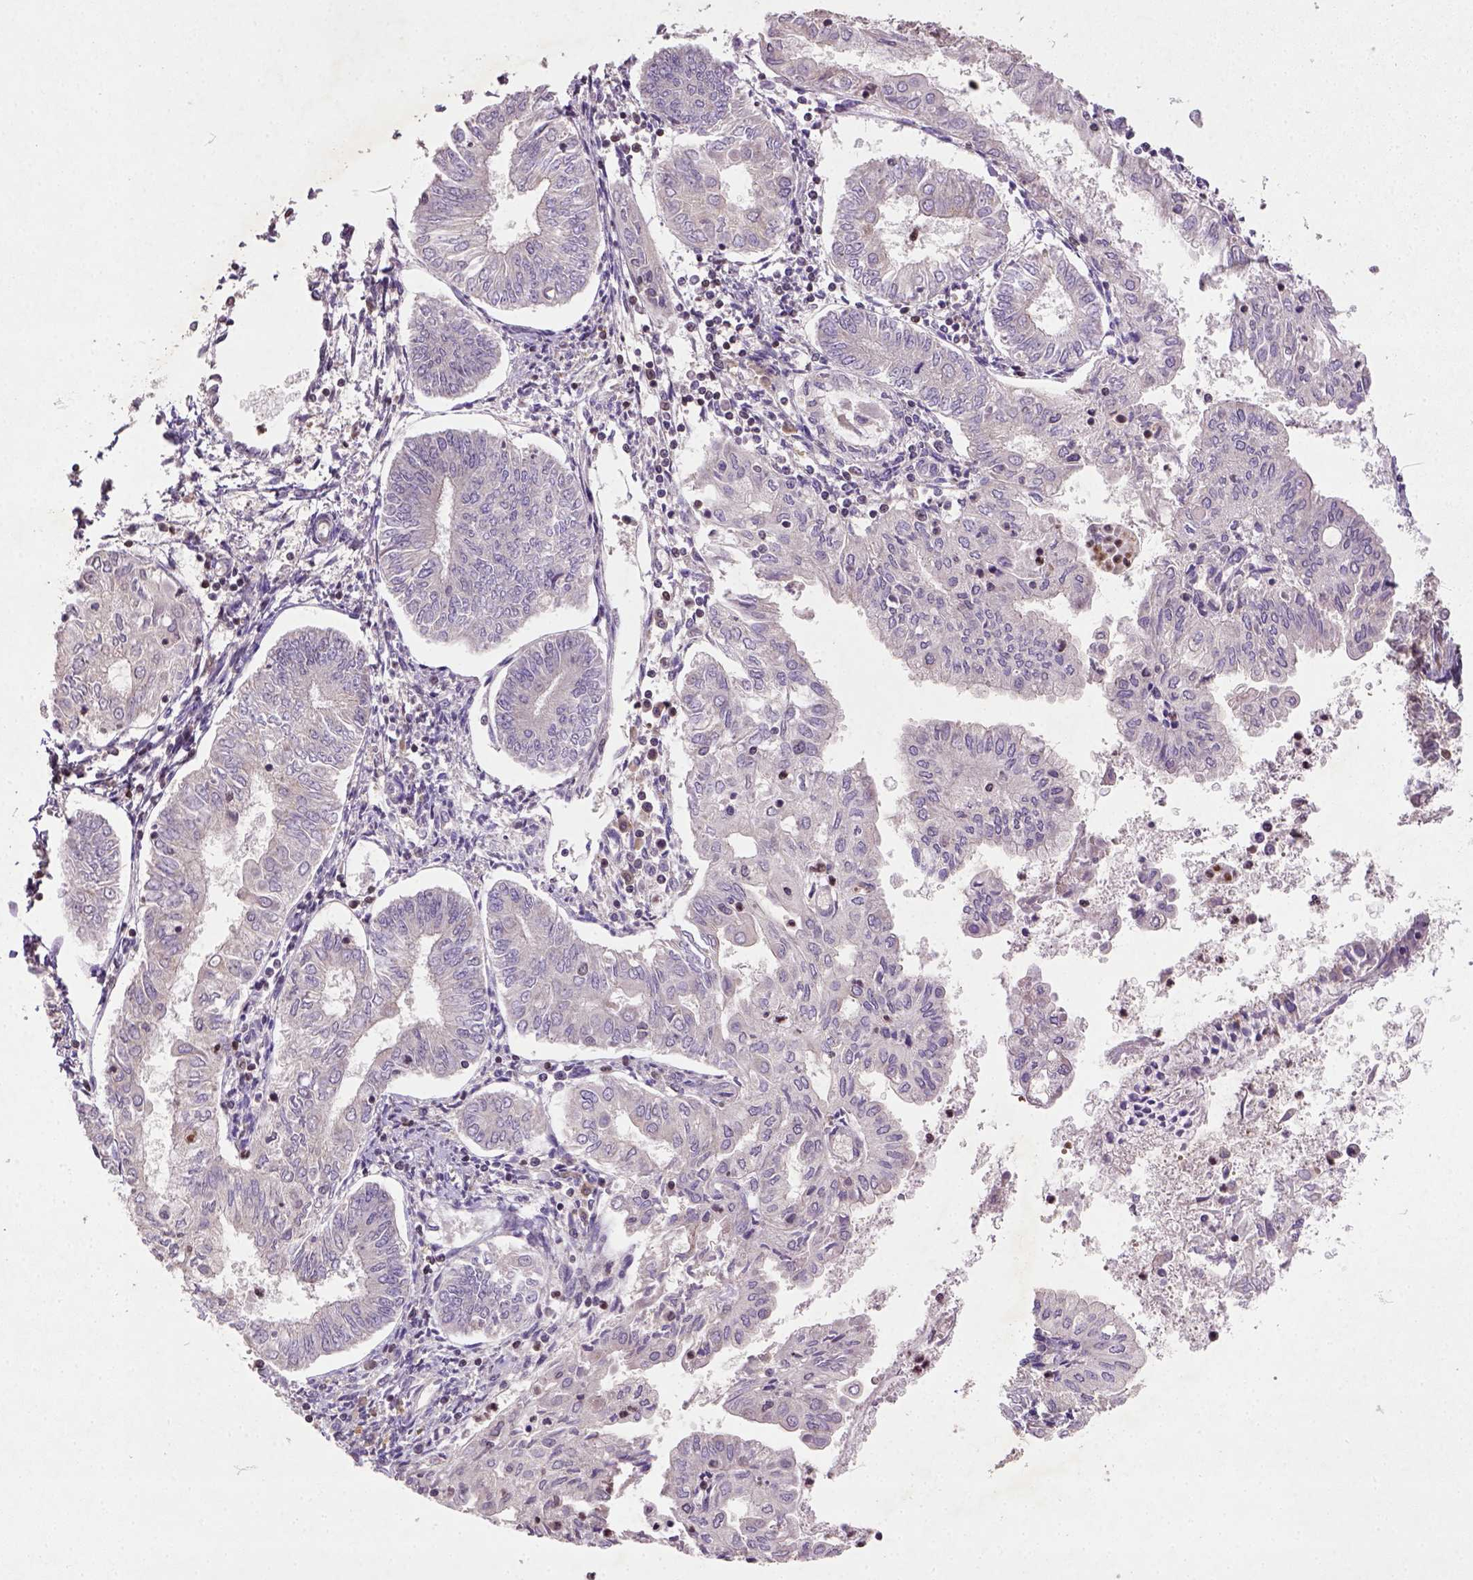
{"staining": {"intensity": "negative", "quantity": "none", "location": "none"}, "tissue": "endometrial cancer", "cell_type": "Tumor cells", "image_type": "cancer", "snomed": [{"axis": "morphology", "description": "Adenocarcinoma, NOS"}, {"axis": "topography", "description": "Endometrium"}], "caption": "IHC micrograph of human adenocarcinoma (endometrial) stained for a protein (brown), which reveals no expression in tumor cells.", "gene": "NUDT3", "patient": {"sex": "female", "age": 68}}